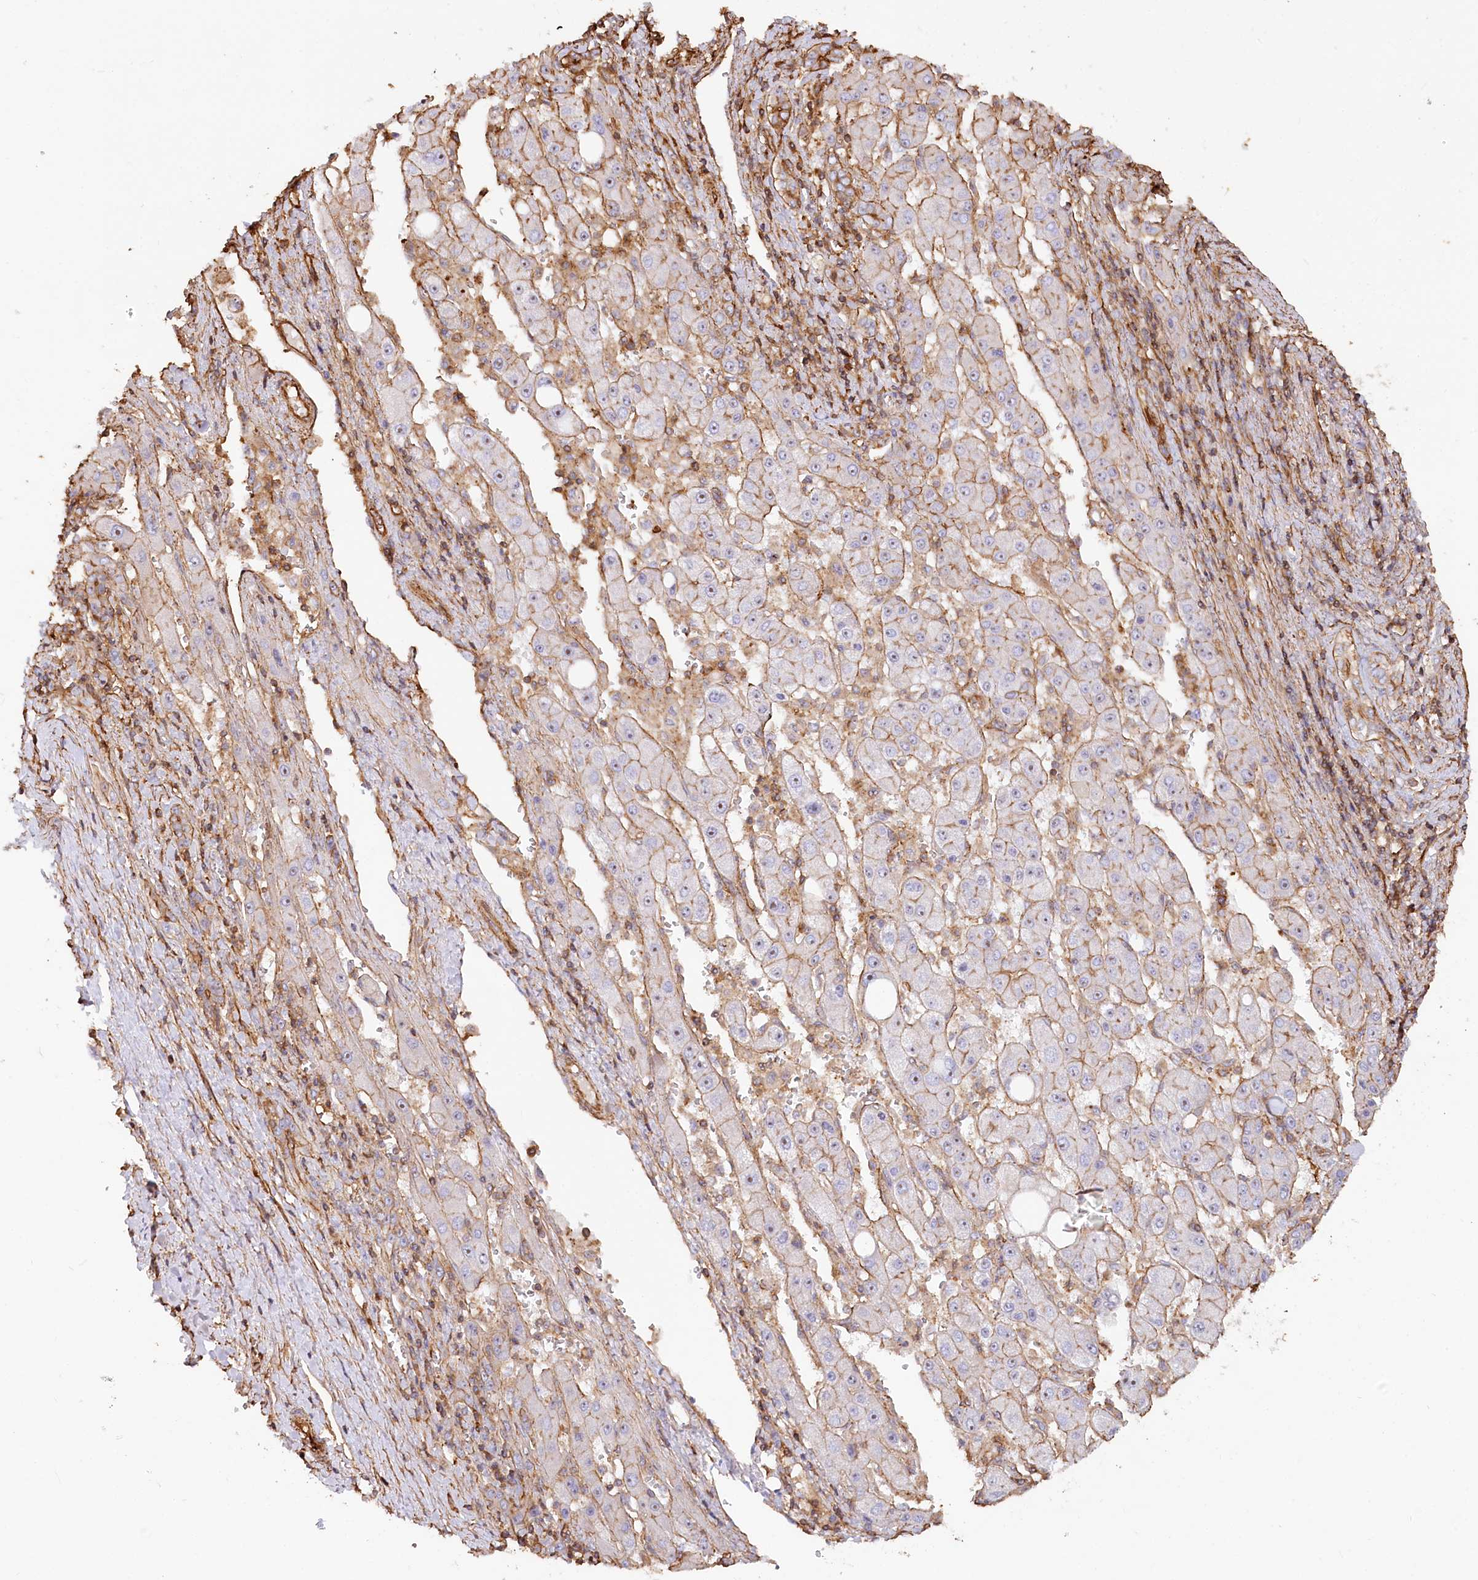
{"staining": {"intensity": "moderate", "quantity": "25%-75%", "location": "cytoplasmic/membranous"}, "tissue": "liver cancer", "cell_type": "Tumor cells", "image_type": "cancer", "snomed": [{"axis": "morphology", "description": "Carcinoma, Hepatocellular, NOS"}, {"axis": "topography", "description": "Liver"}], "caption": "The photomicrograph reveals immunohistochemical staining of liver cancer (hepatocellular carcinoma). There is moderate cytoplasmic/membranous staining is present in about 25%-75% of tumor cells.", "gene": "WDR36", "patient": {"sex": "female", "age": 73}}